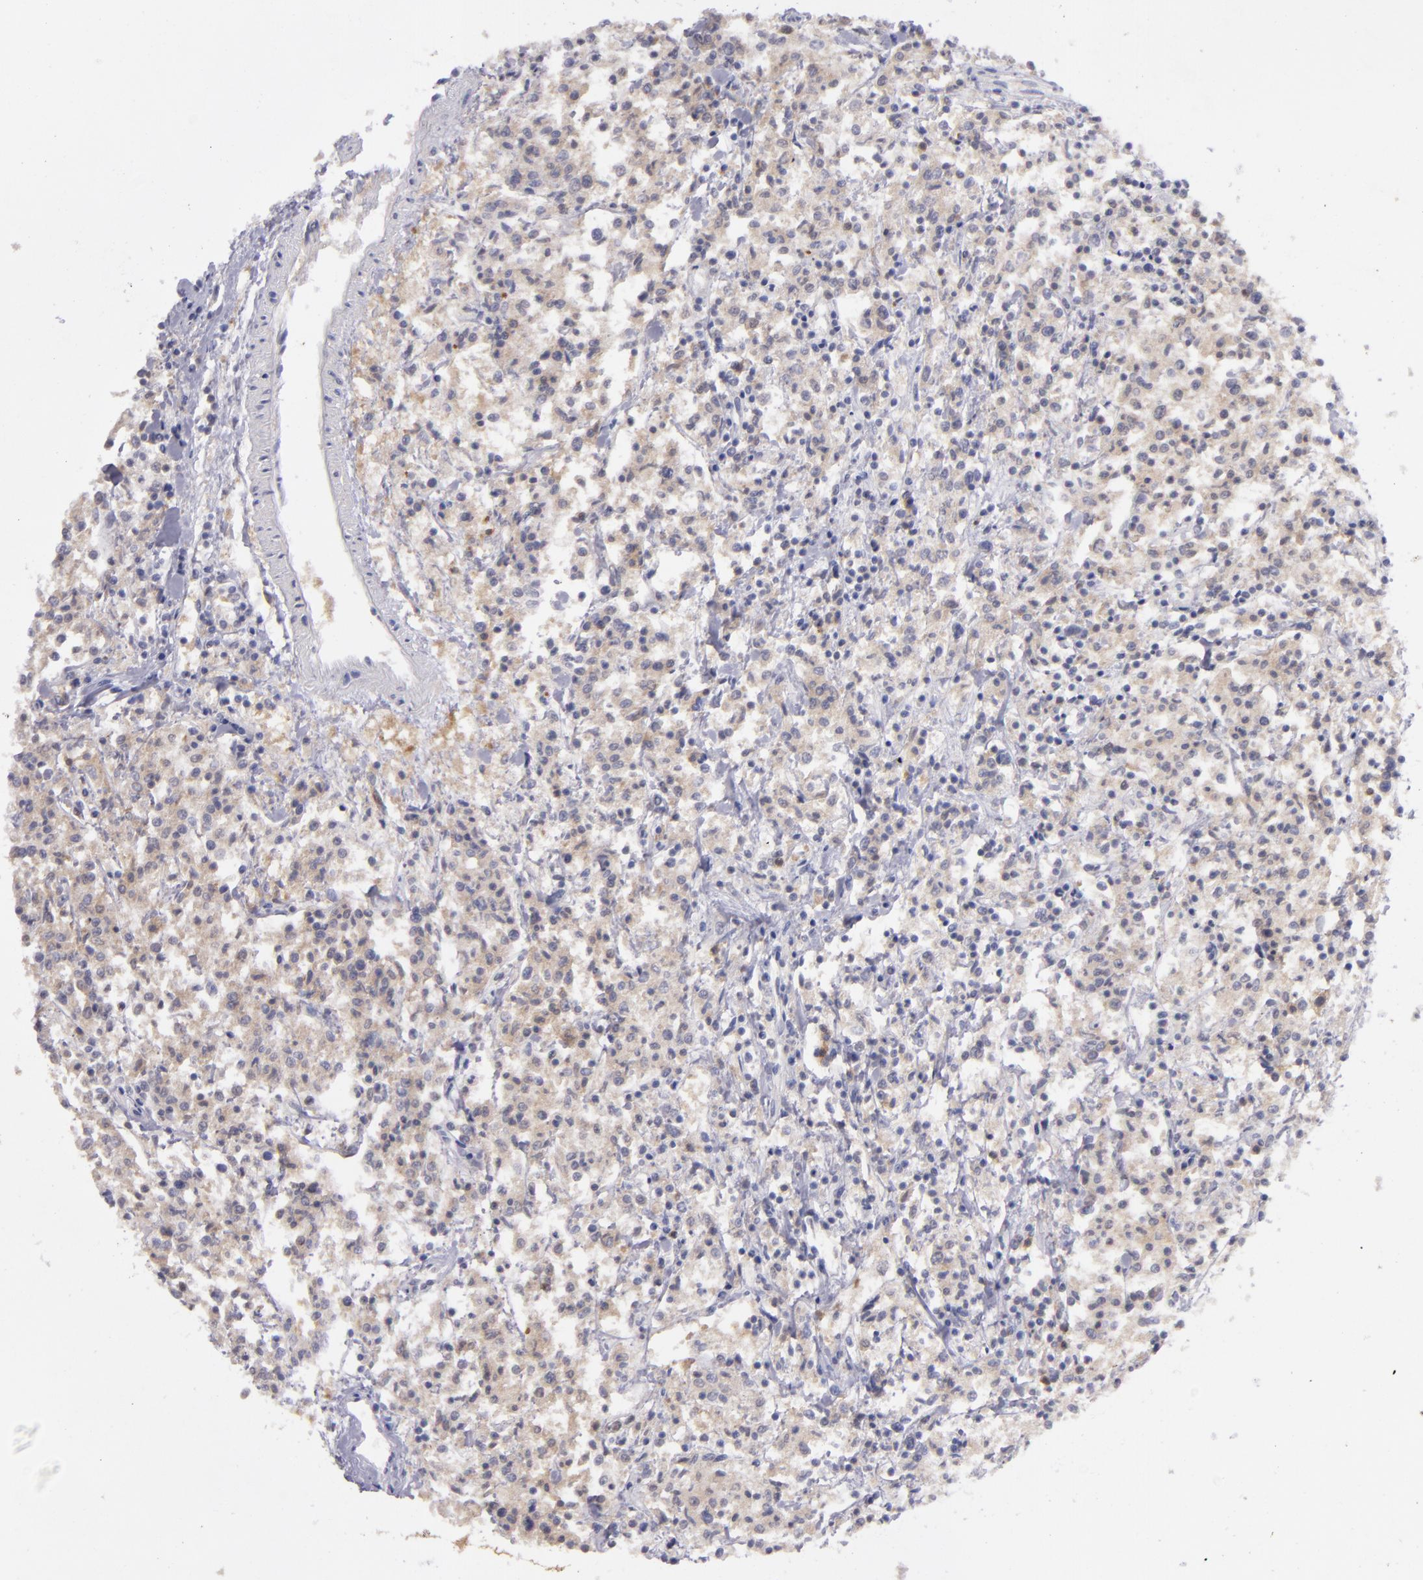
{"staining": {"intensity": "weak", "quantity": "<25%", "location": "cytoplasmic/membranous"}, "tissue": "lymphoma", "cell_type": "Tumor cells", "image_type": "cancer", "snomed": [{"axis": "morphology", "description": "Malignant lymphoma, non-Hodgkin's type, Low grade"}, {"axis": "topography", "description": "Small intestine"}], "caption": "Immunohistochemistry (IHC) histopathology image of malignant lymphoma, non-Hodgkin's type (low-grade) stained for a protein (brown), which shows no positivity in tumor cells.", "gene": "MMP10", "patient": {"sex": "female", "age": 59}}